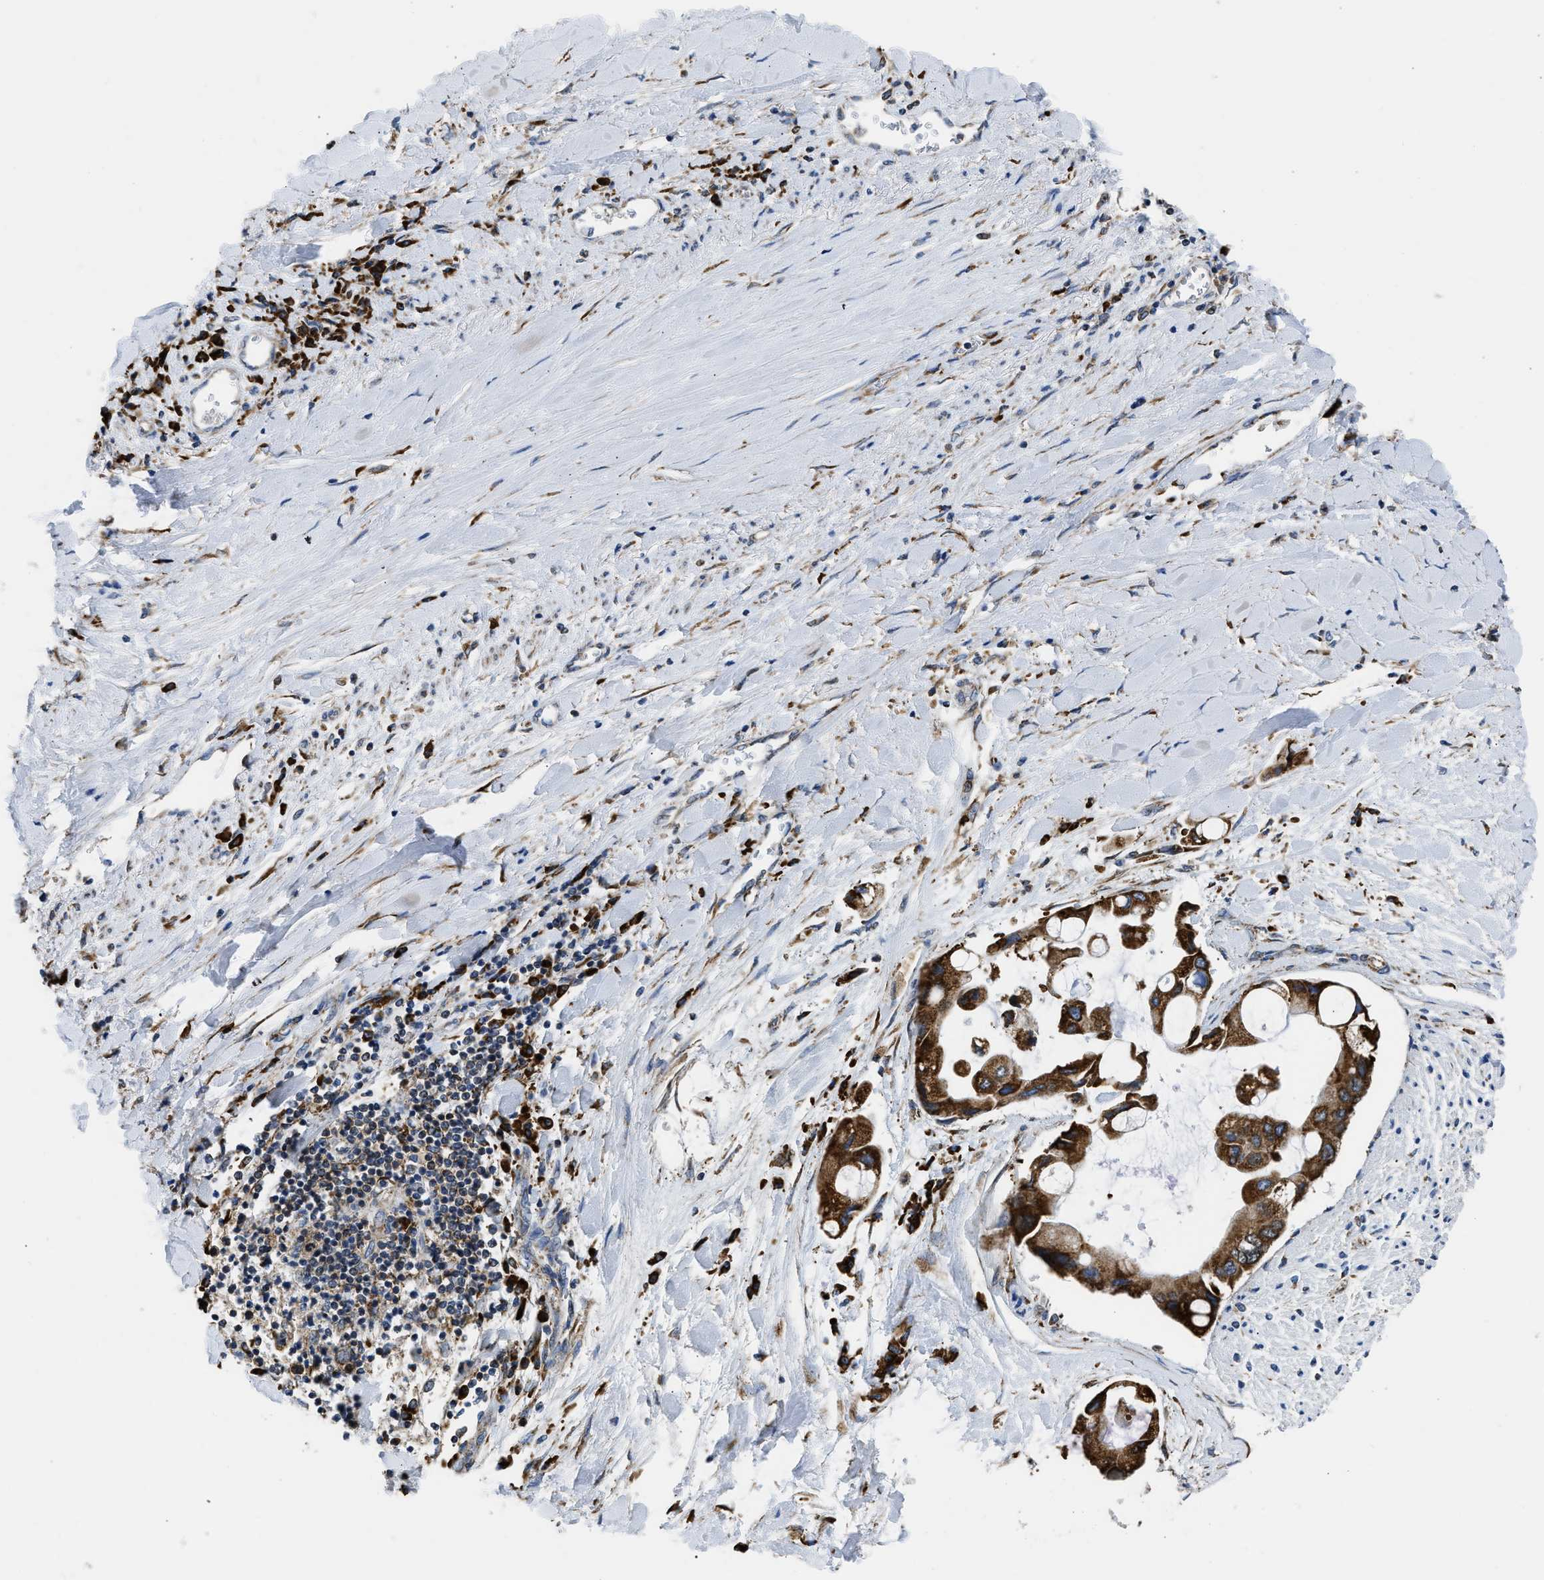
{"staining": {"intensity": "strong", "quantity": ">75%", "location": "cytoplasmic/membranous"}, "tissue": "liver cancer", "cell_type": "Tumor cells", "image_type": "cancer", "snomed": [{"axis": "morphology", "description": "Cholangiocarcinoma"}, {"axis": "topography", "description": "Liver"}], "caption": "DAB (3,3'-diaminobenzidine) immunohistochemical staining of human liver cancer (cholangiocarcinoma) exhibits strong cytoplasmic/membranous protein expression in about >75% of tumor cells.", "gene": "CYCS", "patient": {"sex": "male", "age": 50}}